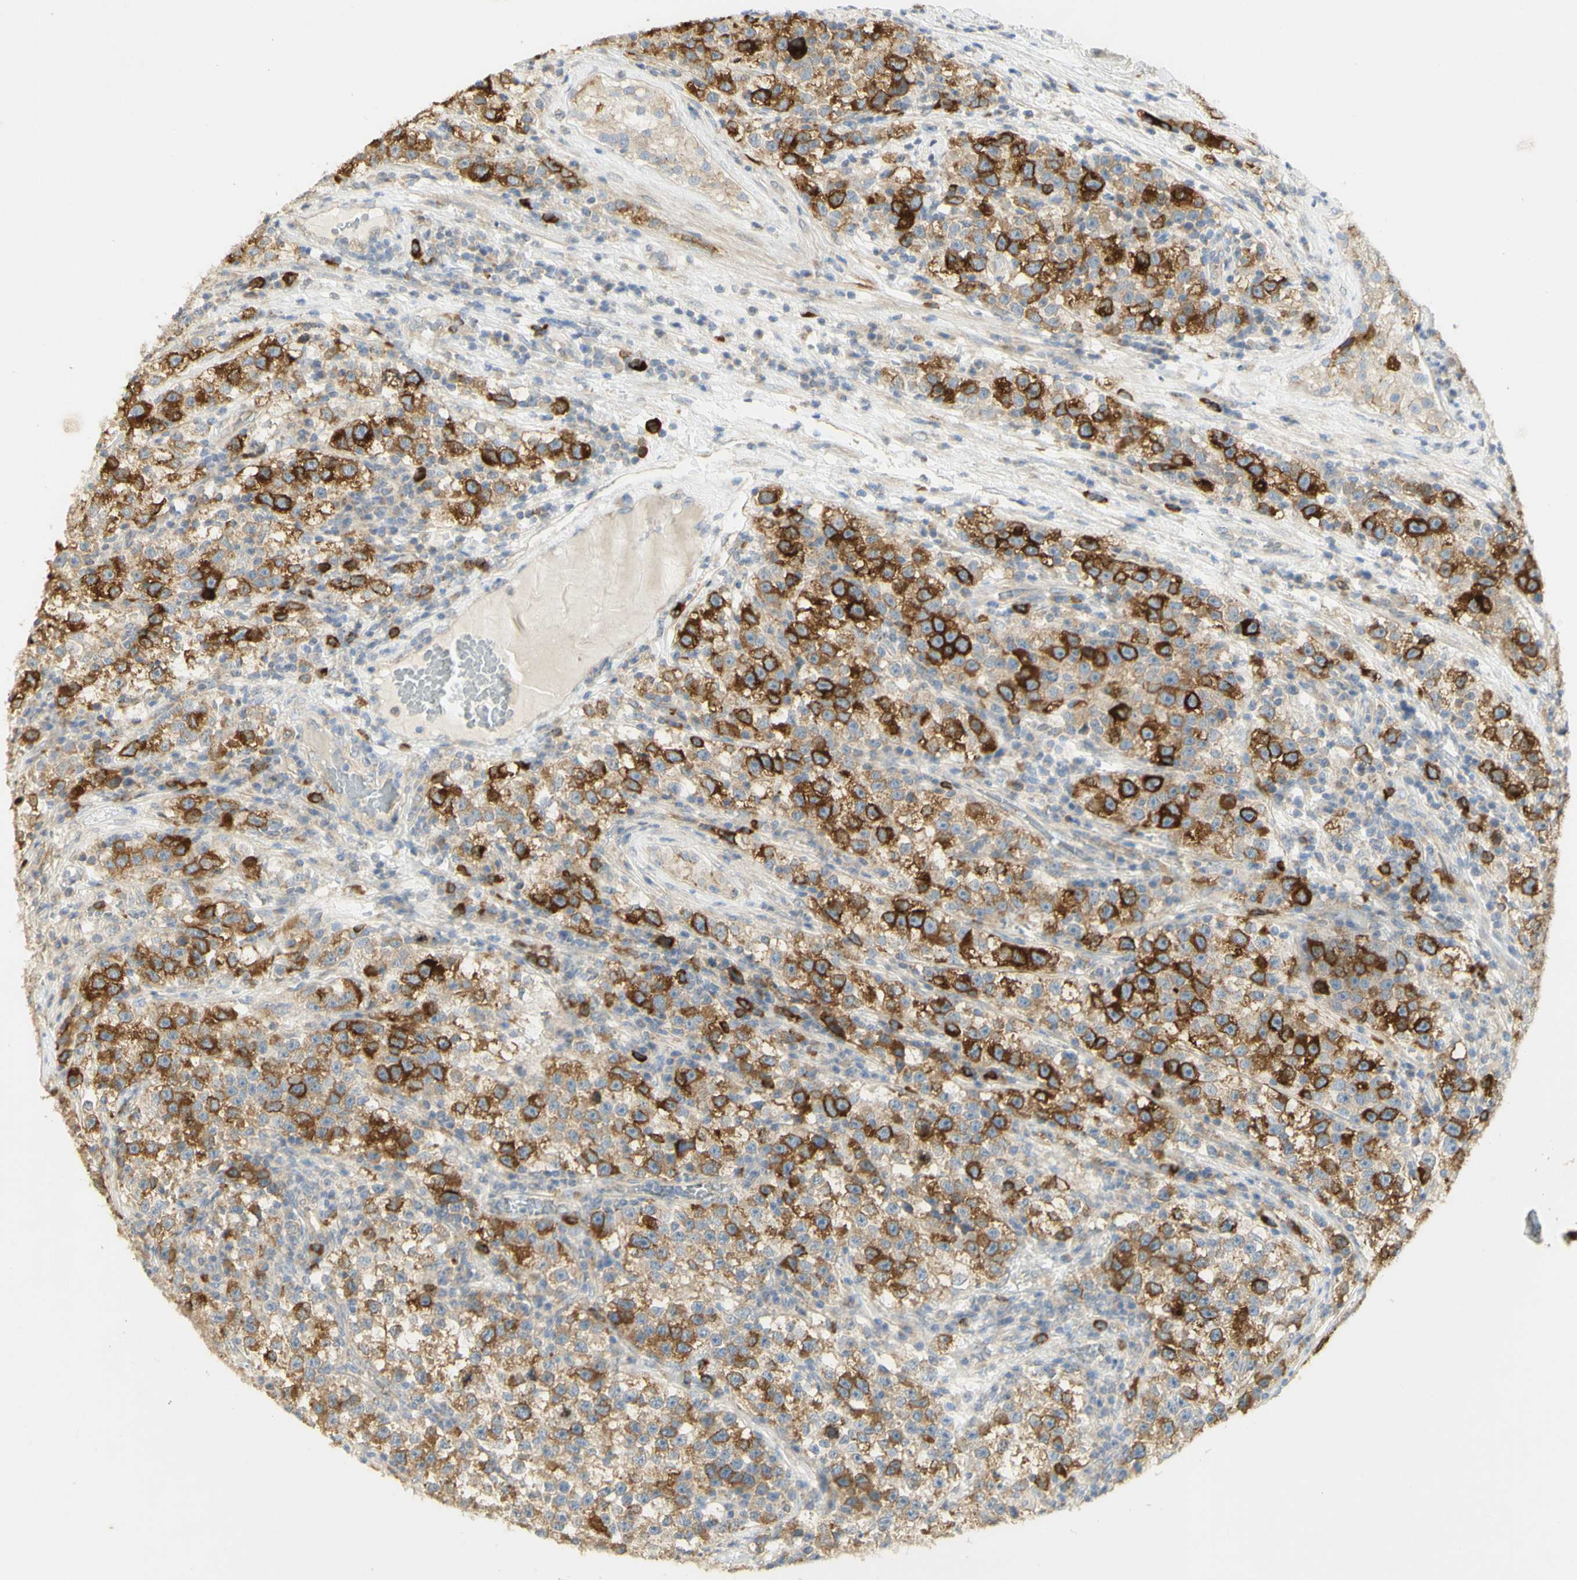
{"staining": {"intensity": "strong", "quantity": "25%-75%", "location": "cytoplasmic/membranous"}, "tissue": "testis cancer", "cell_type": "Tumor cells", "image_type": "cancer", "snomed": [{"axis": "morphology", "description": "Seminoma, NOS"}, {"axis": "topography", "description": "Testis"}], "caption": "Human testis seminoma stained with a protein marker exhibits strong staining in tumor cells.", "gene": "KIF11", "patient": {"sex": "male", "age": 22}}